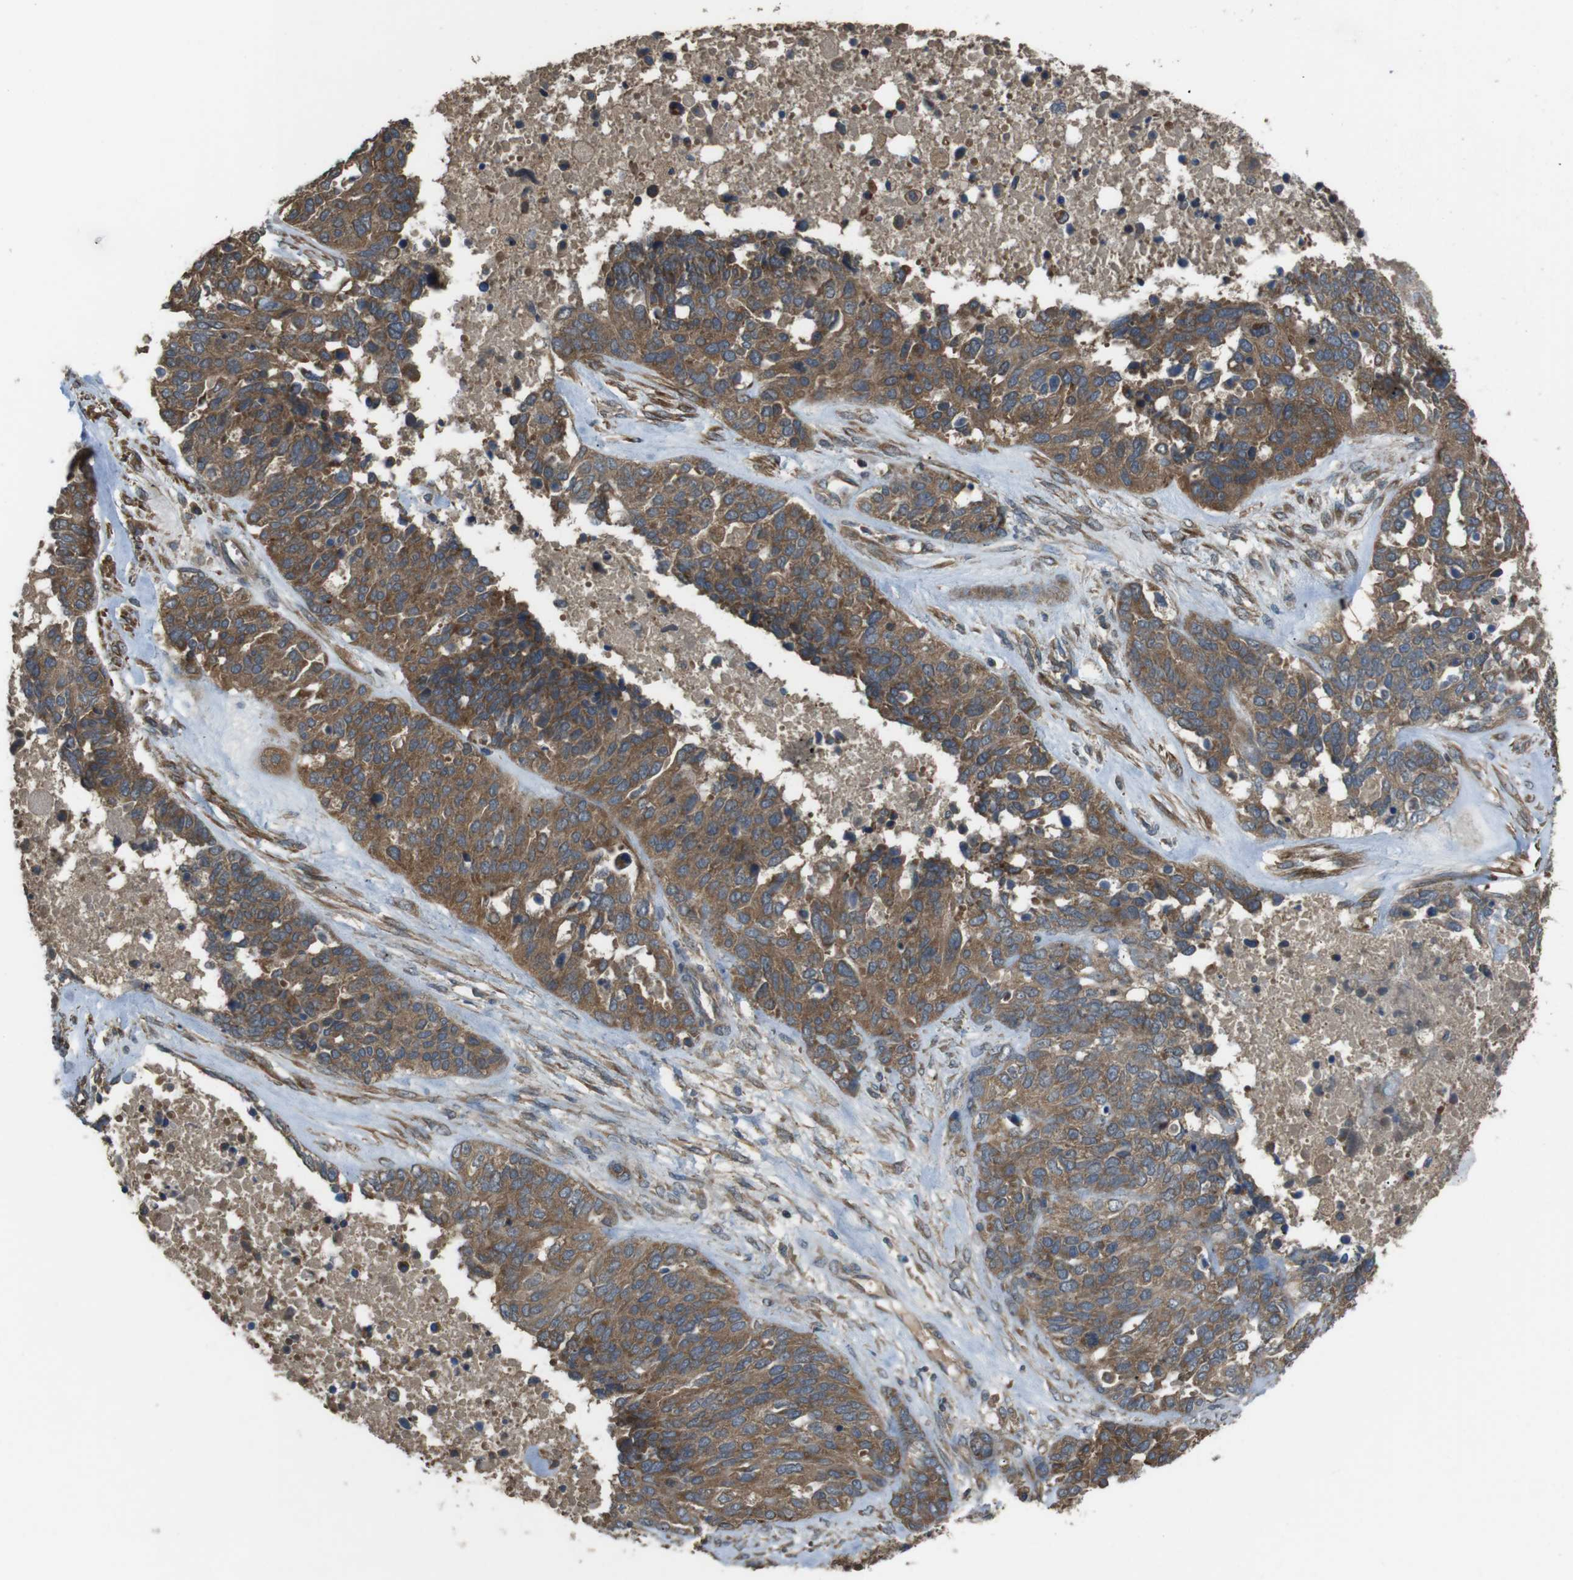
{"staining": {"intensity": "moderate", "quantity": ">75%", "location": "cytoplasmic/membranous"}, "tissue": "ovarian cancer", "cell_type": "Tumor cells", "image_type": "cancer", "snomed": [{"axis": "morphology", "description": "Cystadenocarcinoma, serous, NOS"}, {"axis": "topography", "description": "Ovary"}], "caption": "High-power microscopy captured an IHC histopathology image of serous cystadenocarcinoma (ovarian), revealing moderate cytoplasmic/membranous staining in about >75% of tumor cells.", "gene": "FUT2", "patient": {"sex": "female", "age": 44}}